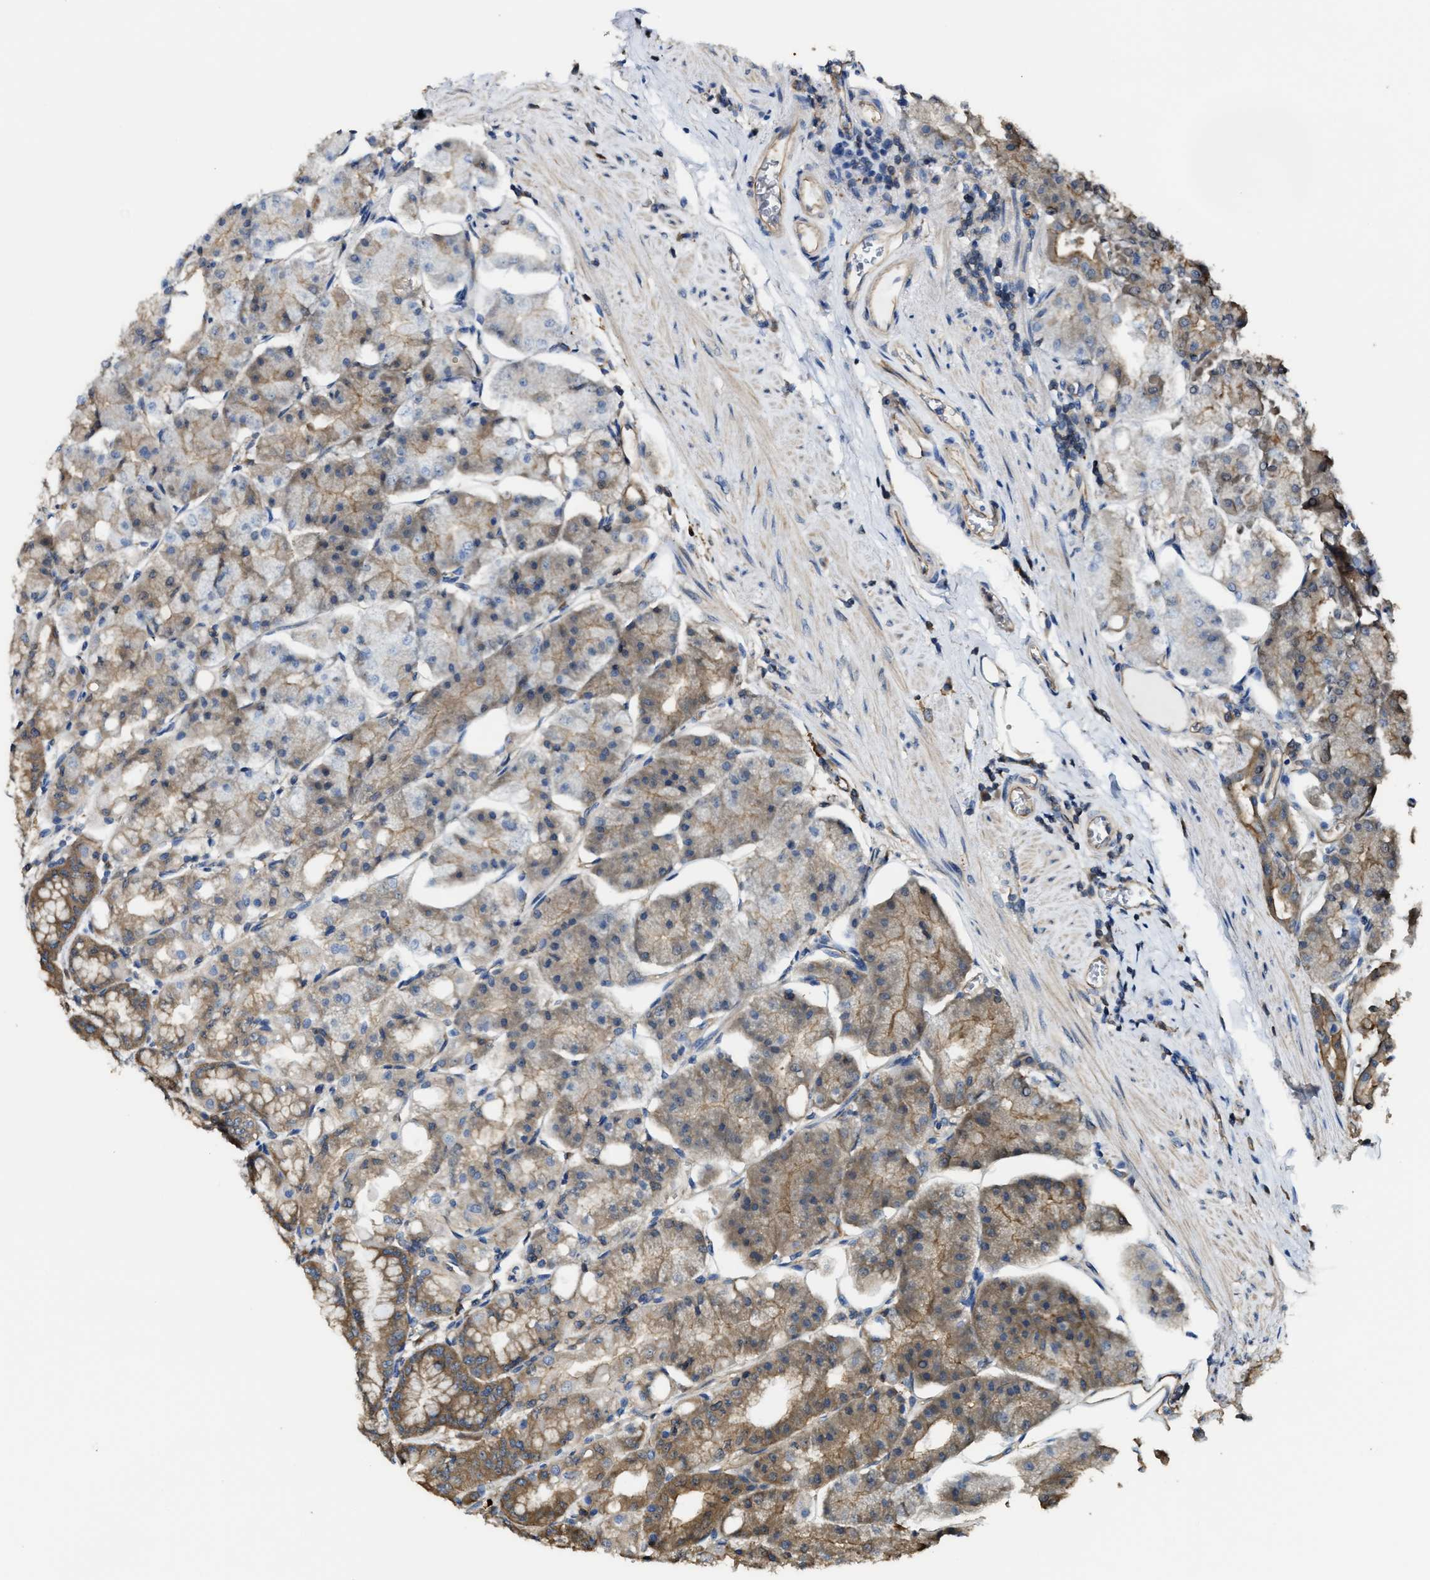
{"staining": {"intensity": "moderate", "quantity": ">75%", "location": "cytoplasmic/membranous"}, "tissue": "stomach", "cell_type": "Glandular cells", "image_type": "normal", "snomed": [{"axis": "morphology", "description": "Normal tissue, NOS"}, {"axis": "topography", "description": "Stomach, lower"}], "caption": "IHC of benign stomach displays medium levels of moderate cytoplasmic/membranous staining in about >75% of glandular cells.", "gene": "ATIC", "patient": {"sex": "male", "age": 71}}